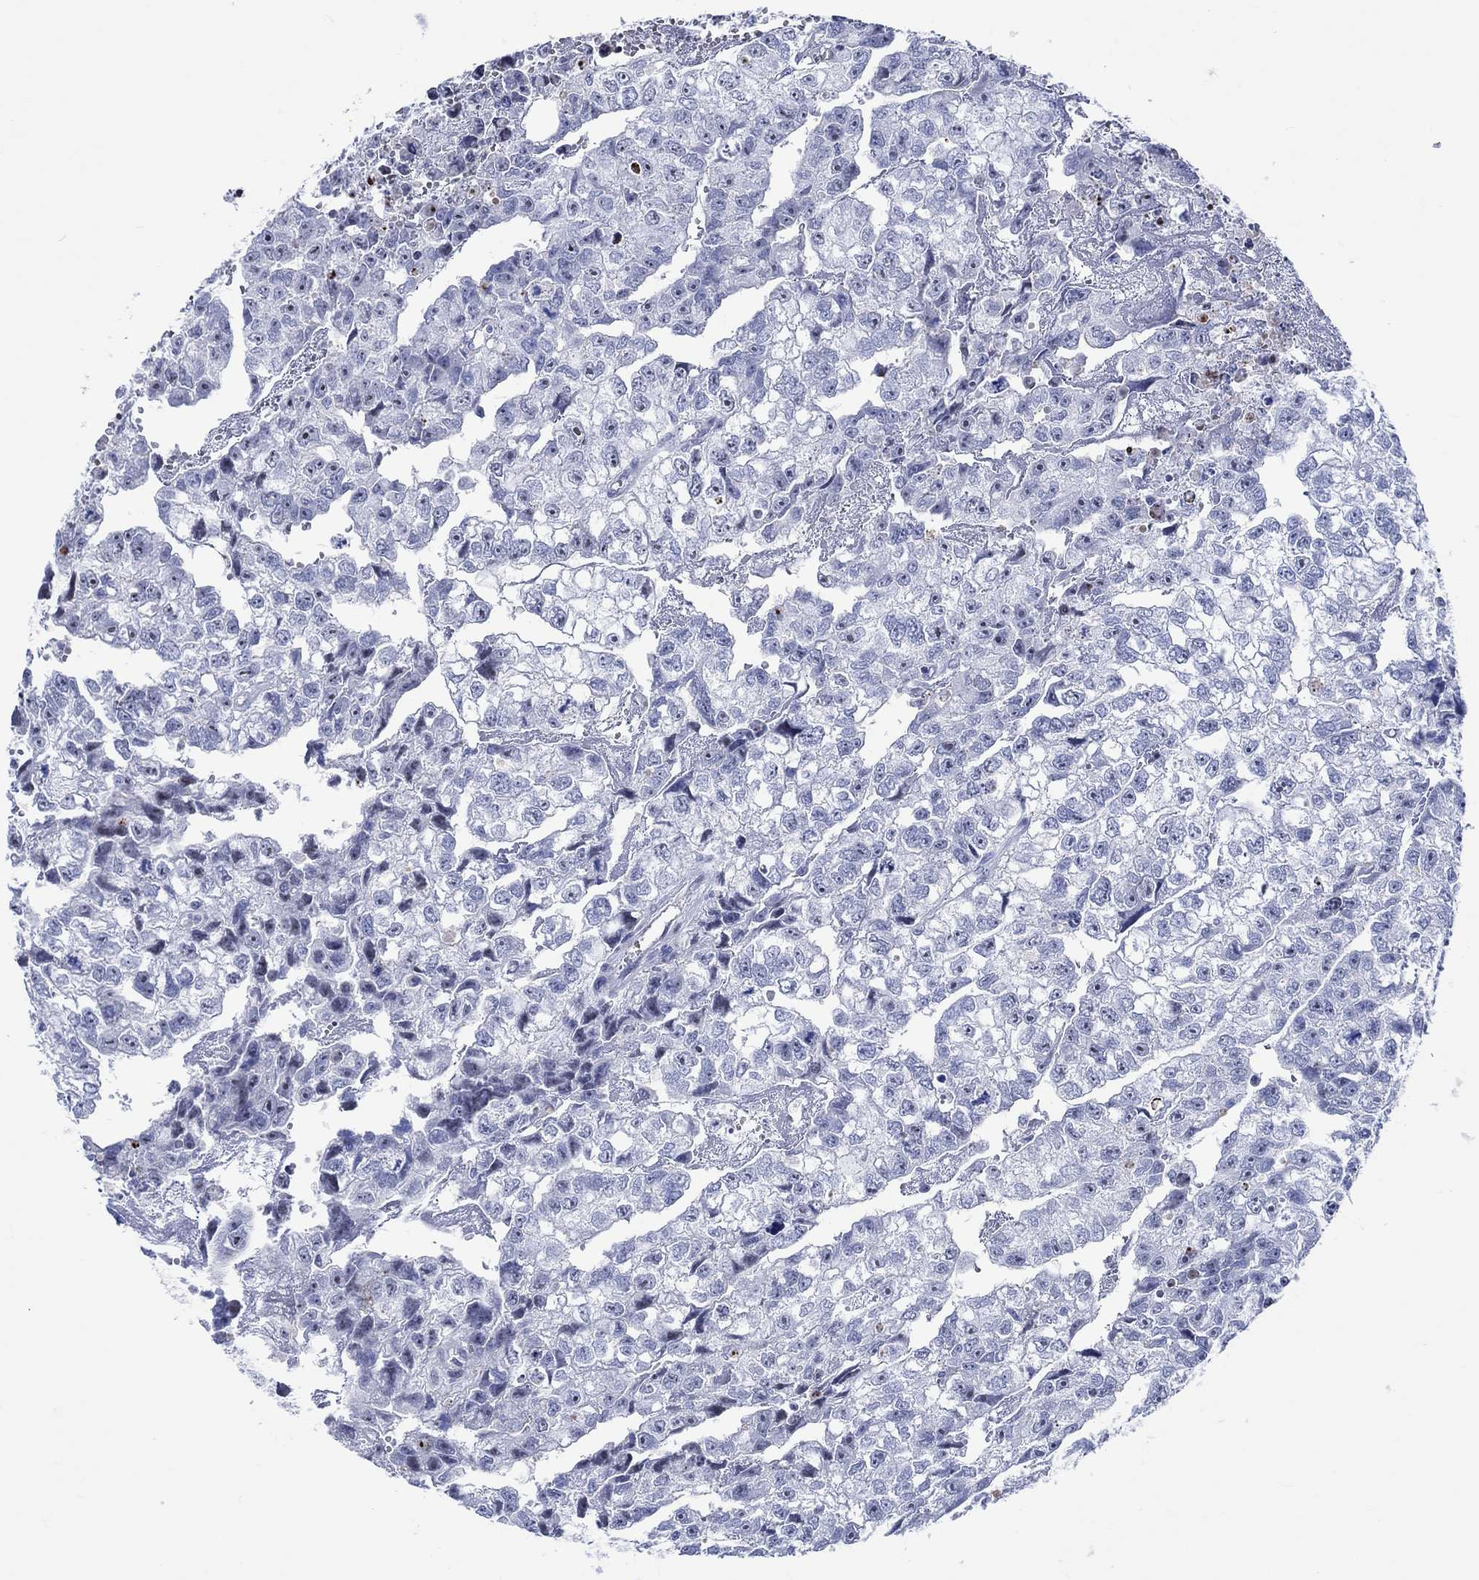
{"staining": {"intensity": "negative", "quantity": "none", "location": "none"}, "tissue": "testis cancer", "cell_type": "Tumor cells", "image_type": "cancer", "snomed": [{"axis": "morphology", "description": "Carcinoma, Embryonal, NOS"}, {"axis": "morphology", "description": "Teratoma, malignant, NOS"}, {"axis": "topography", "description": "Testis"}], "caption": "High power microscopy micrograph of an IHC histopathology image of testis cancer, revealing no significant staining in tumor cells.", "gene": "ZNF446", "patient": {"sex": "male", "age": 44}}